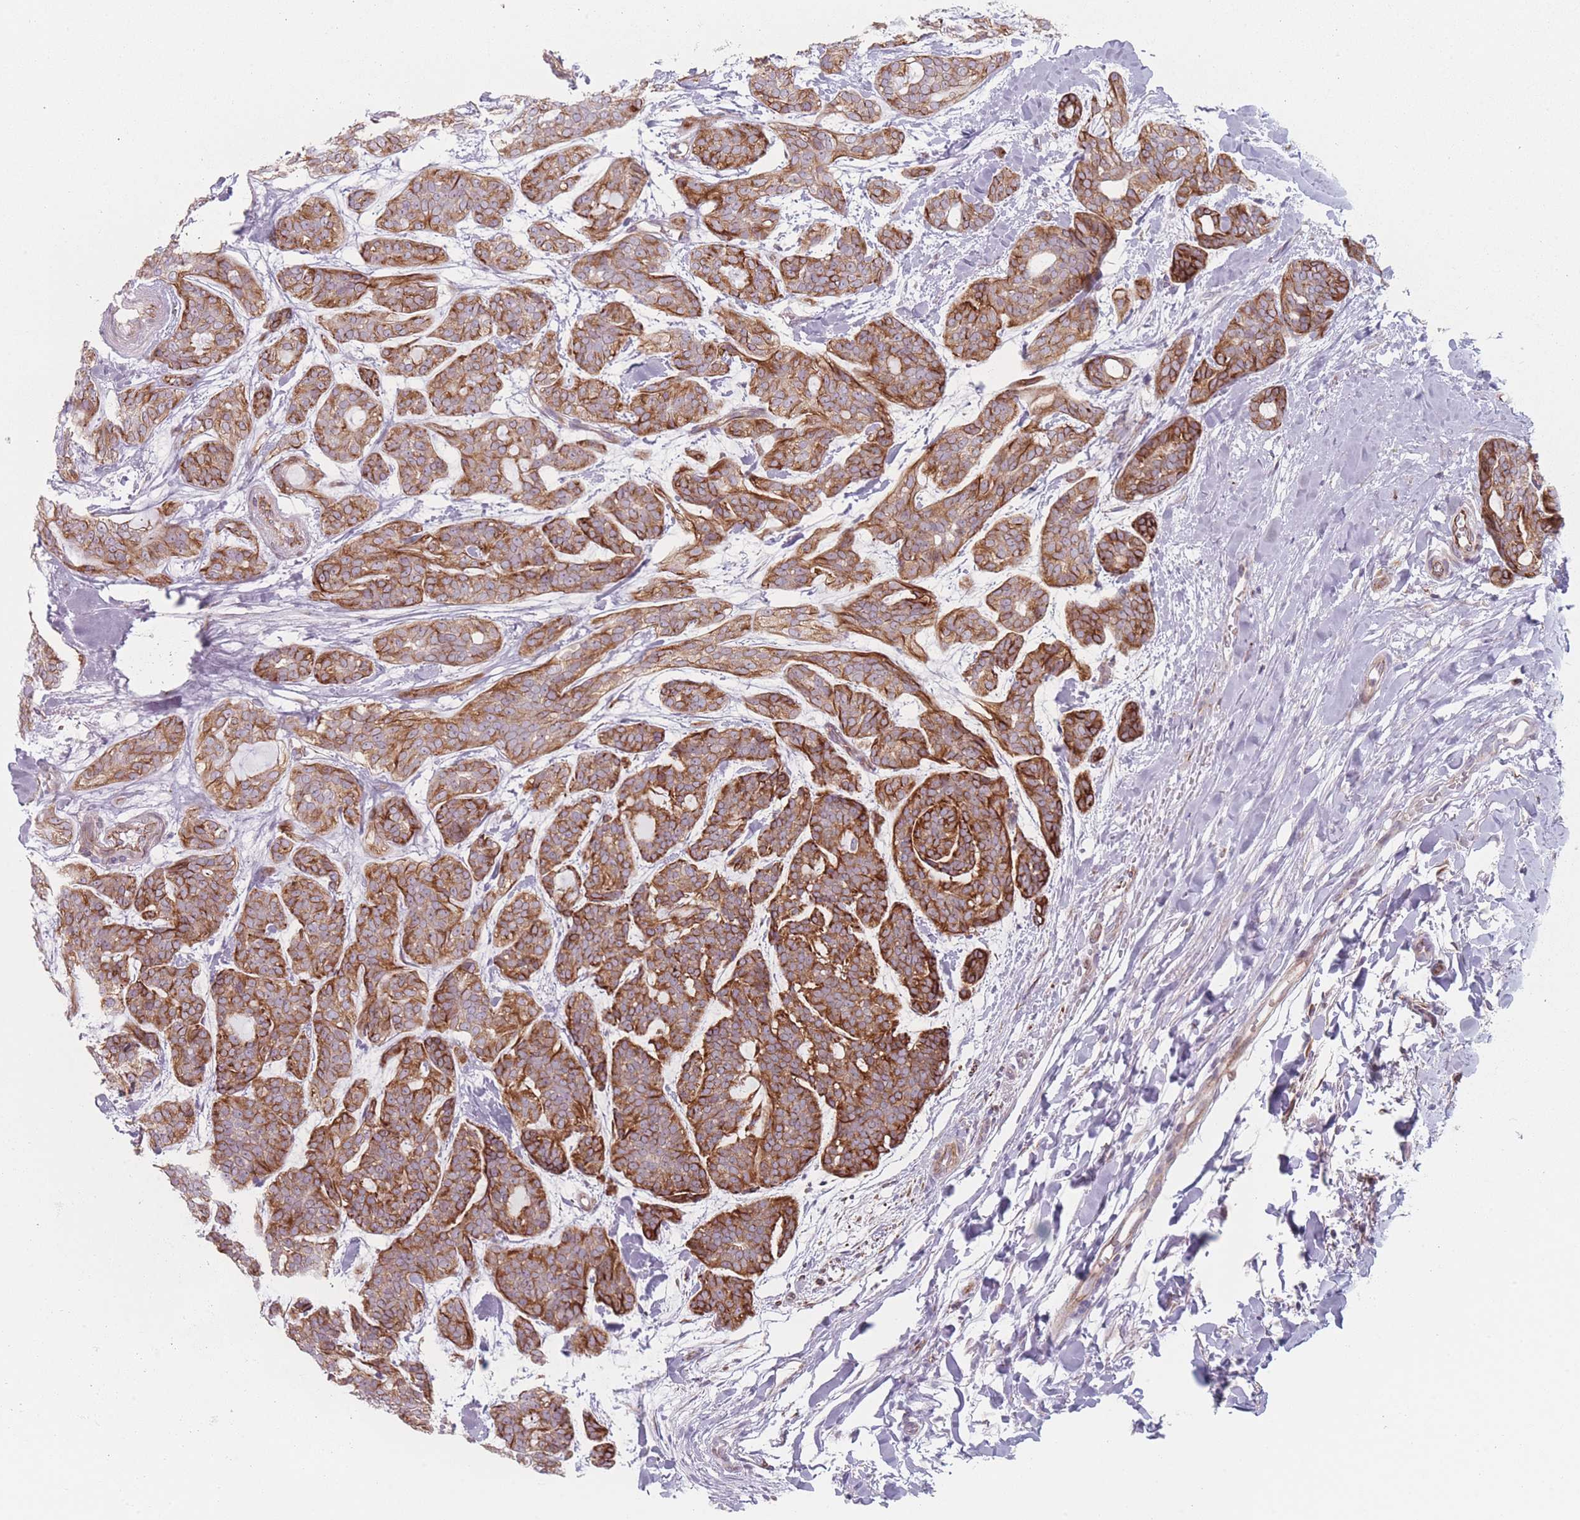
{"staining": {"intensity": "strong", "quantity": ">75%", "location": "cytoplasmic/membranous"}, "tissue": "head and neck cancer", "cell_type": "Tumor cells", "image_type": "cancer", "snomed": [{"axis": "morphology", "description": "Adenocarcinoma, NOS"}, {"axis": "topography", "description": "Head-Neck"}], "caption": "A high-resolution micrograph shows immunohistochemistry staining of head and neck cancer (adenocarcinoma), which exhibits strong cytoplasmic/membranous positivity in approximately >75% of tumor cells. The staining is performed using DAB (3,3'-diaminobenzidine) brown chromogen to label protein expression. The nuclei are counter-stained blue using hematoxylin.", "gene": "RNF4", "patient": {"sex": "male", "age": 66}}